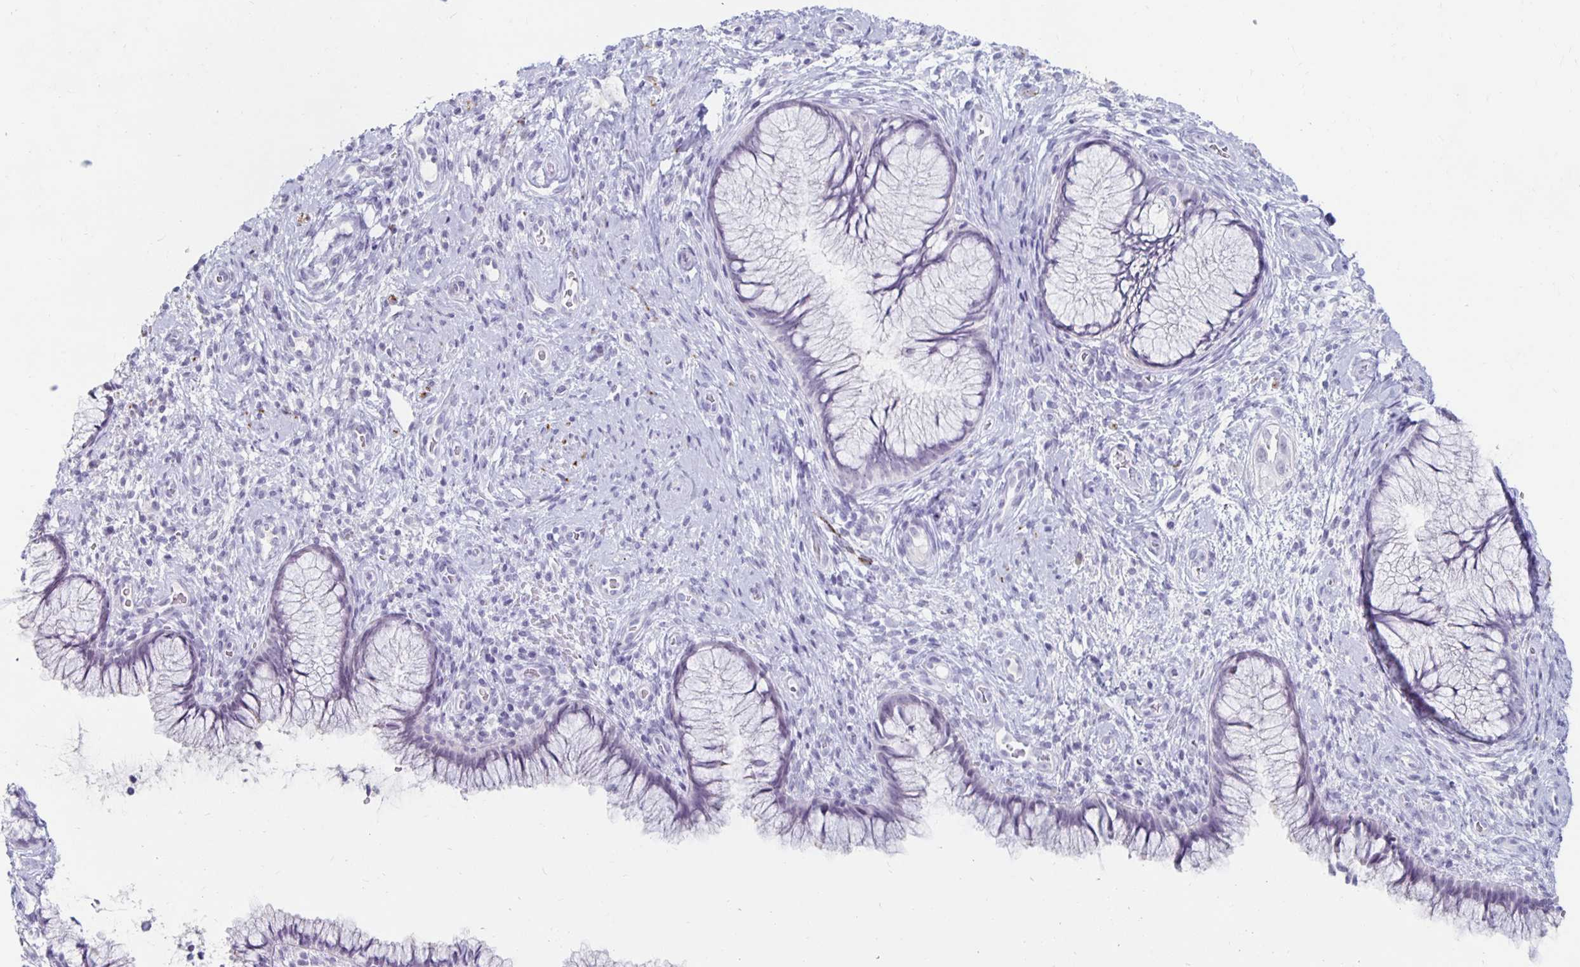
{"staining": {"intensity": "negative", "quantity": "none", "location": "none"}, "tissue": "cervix", "cell_type": "Glandular cells", "image_type": "normal", "snomed": [{"axis": "morphology", "description": "Normal tissue, NOS"}, {"axis": "topography", "description": "Cervix"}], "caption": "Cervix stained for a protein using immunohistochemistry exhibits no staining glandular cells.", "gene": "KCNQ2", "patient": {"sex": "female", "age": 34}}